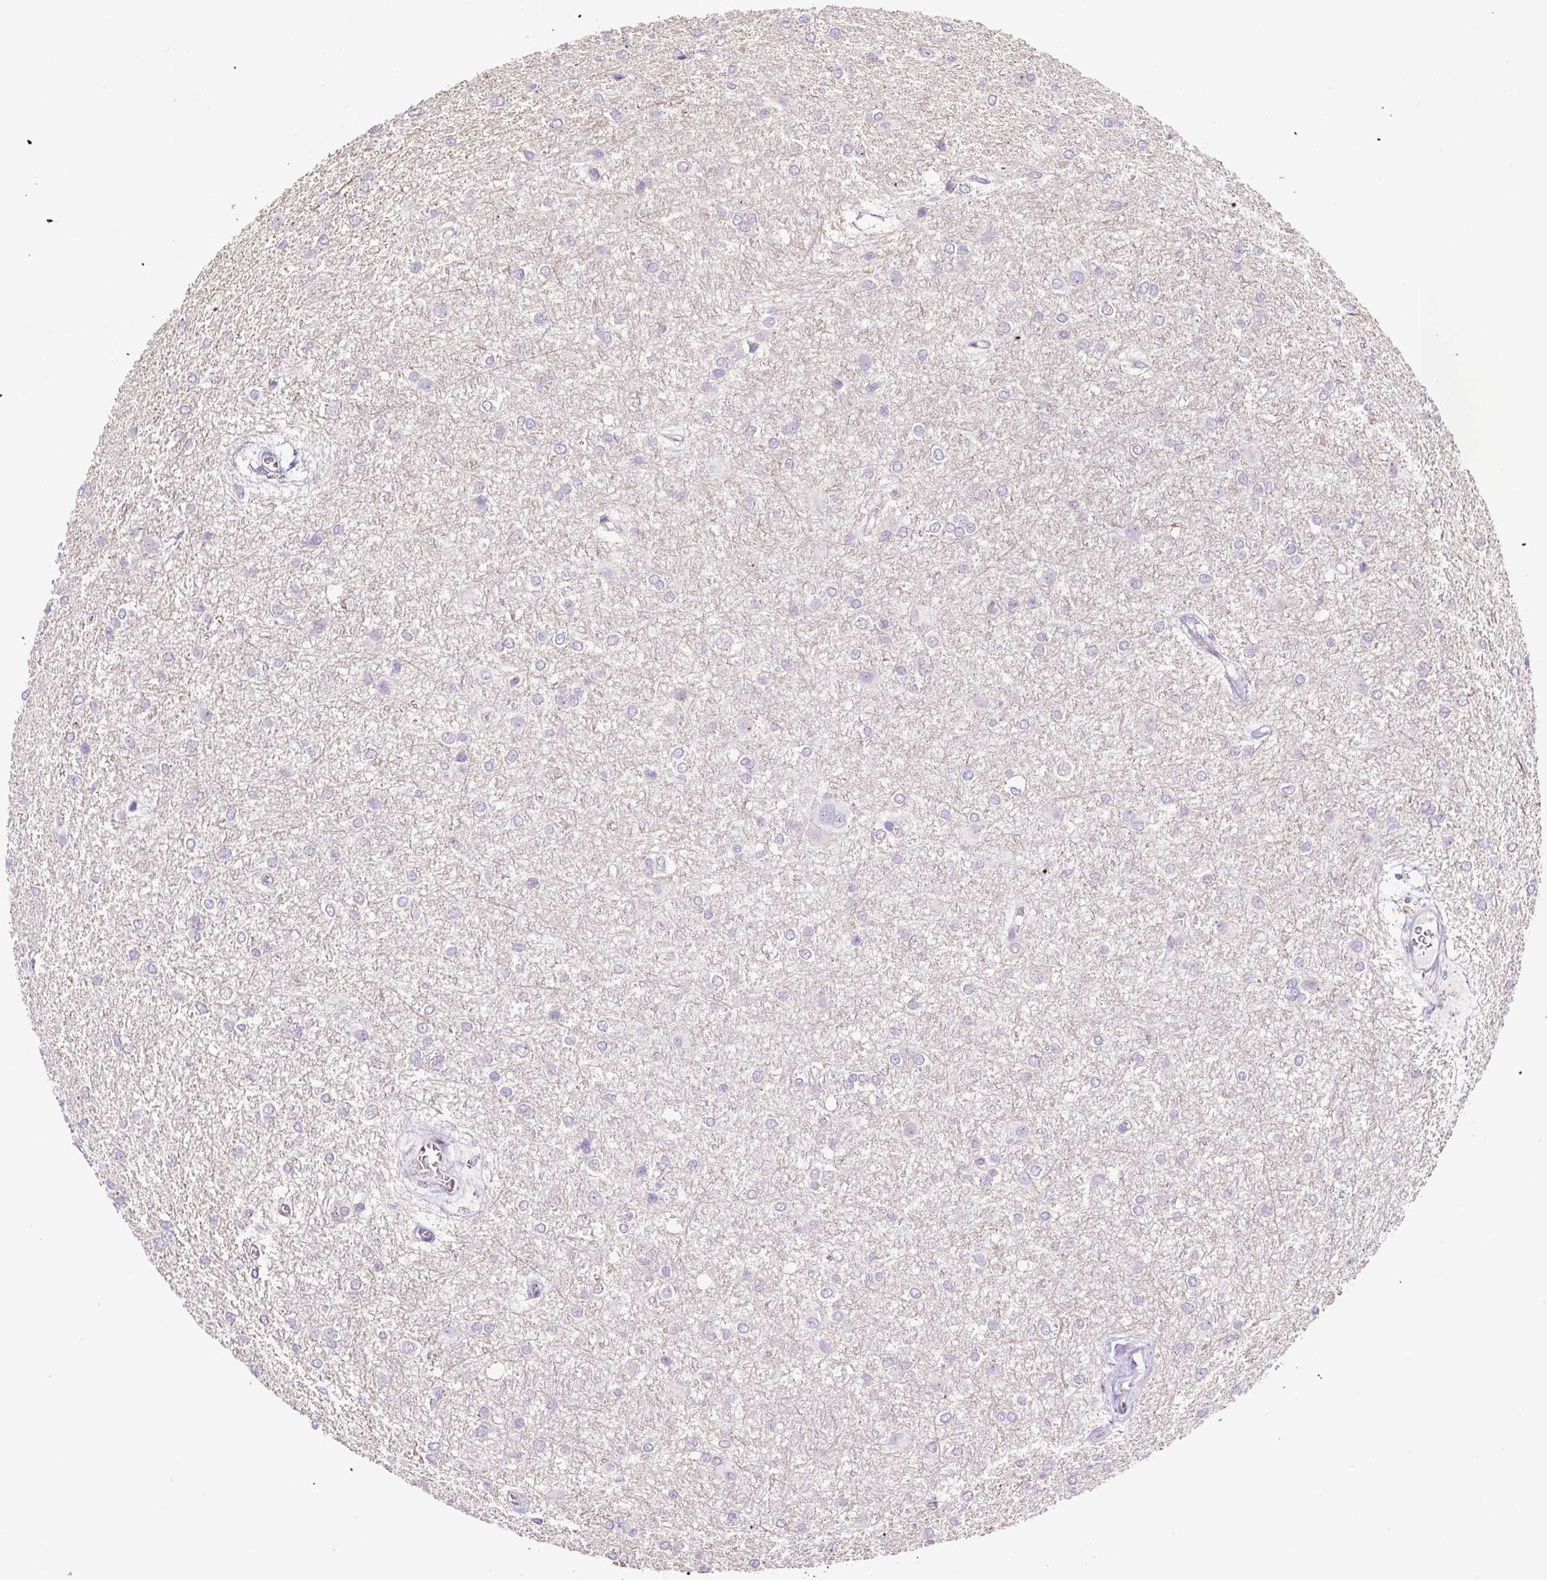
{"staining": {"intensity": "negative", "quantity": "none", "location": "none"}, "tissue": "glioma", "cell_type": "Tumor cells", "image_type": "cancer", "snomed": [{"axis": "morphology", "description": "Glioma, malignant, High grade"}, {"axis": "topography", "description": "Brain"}], "caption": "This is a histopathology image of IHC staining of glioma, which shows no staining in tumor cells.", "gene": "HPS4", "patient": {"sex": "female", "age": 50}}